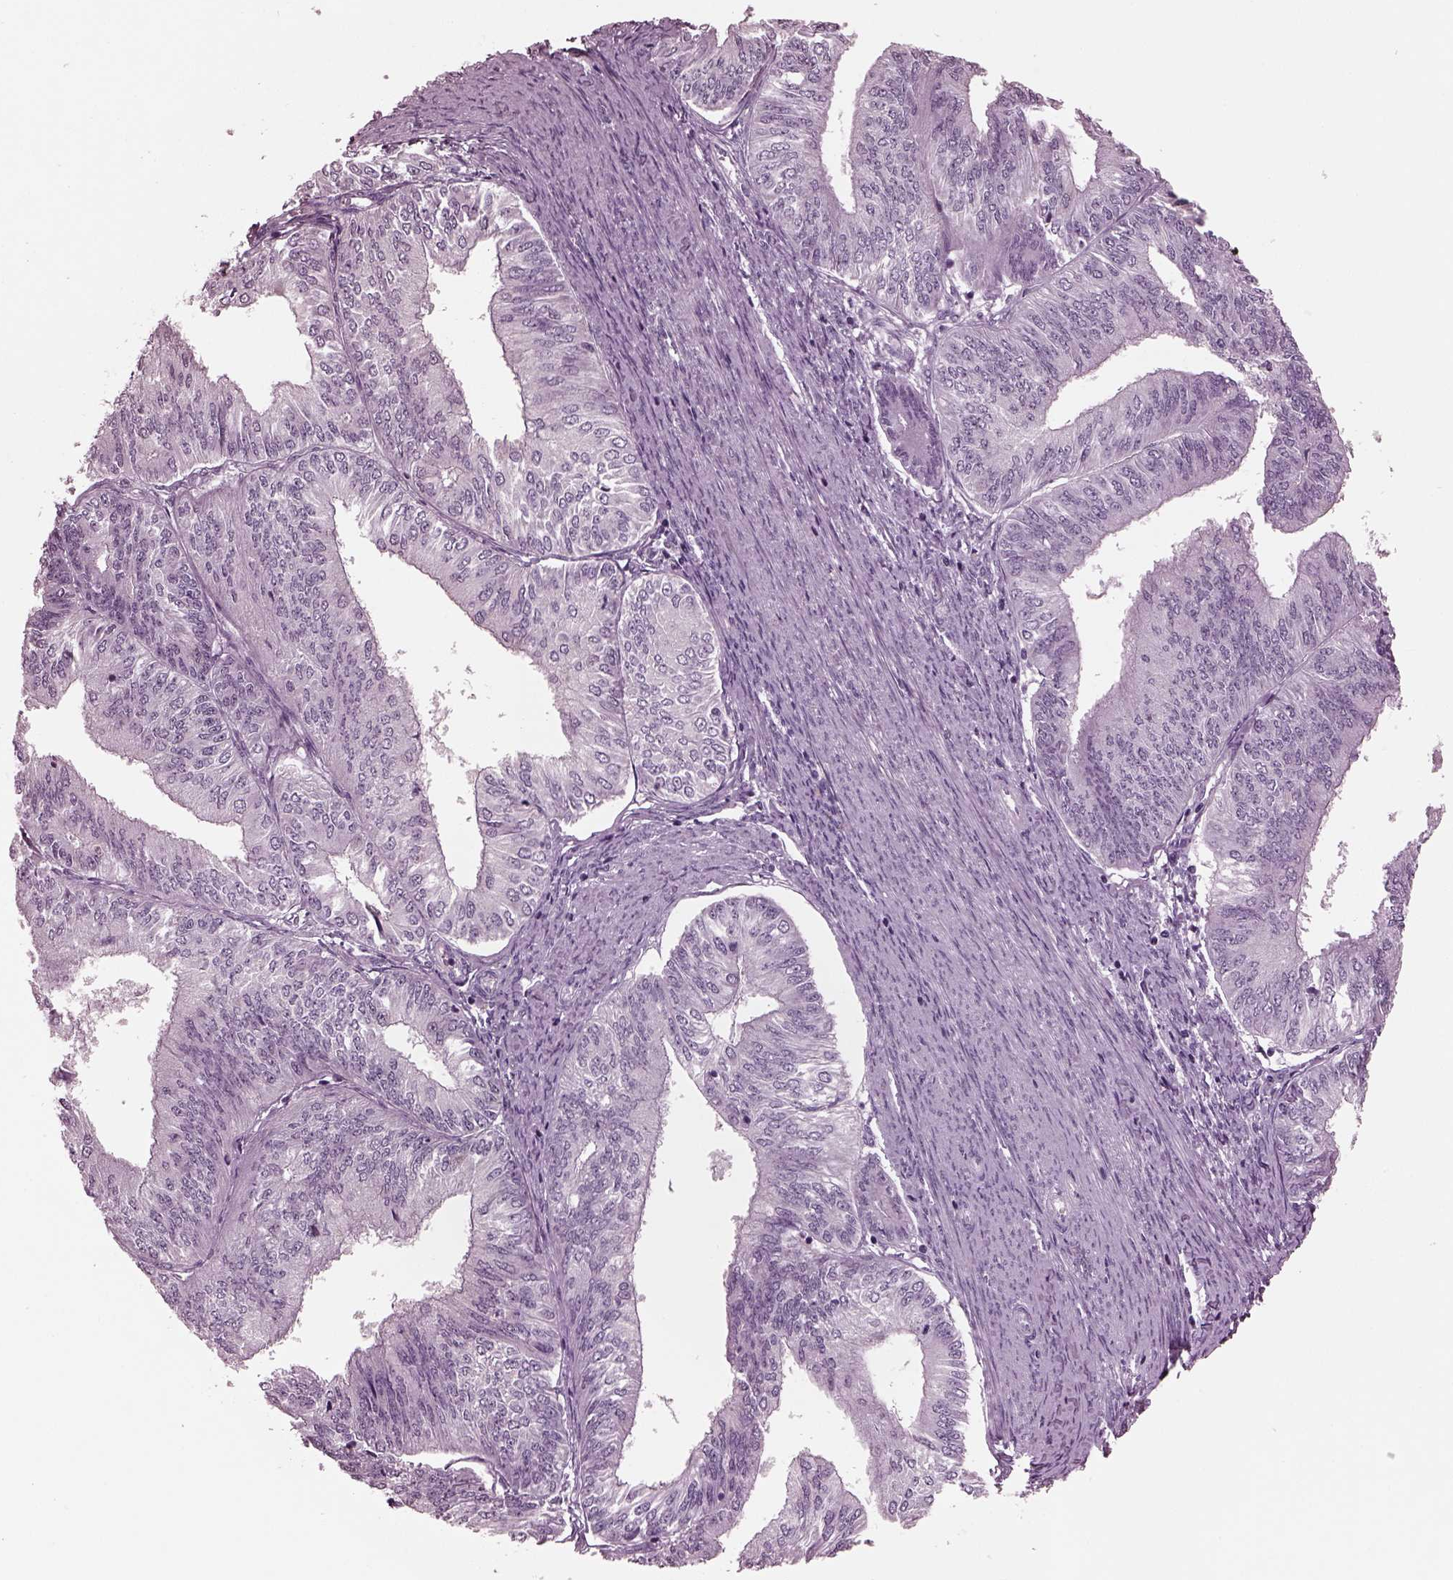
{"staining": {"intensity": "negative", "quantity": "none", "location": "none"}, "tissue": "endometrial cancer", "cell_type": "Tumor cells", "image_type": "cancer", "snomed": [{"axis": "morphology", "description": "Adenocarcinoma, NOS"}, {"axis": "topography", "description": "Endometrium"}], "caption": "The immunohistochemistry histopathology image has no significant staining in tumor cells of adenocarcinoma (endometrial) tissue.", "gene": "MIB2", "patient": {"sex": "female", "age": 58}}